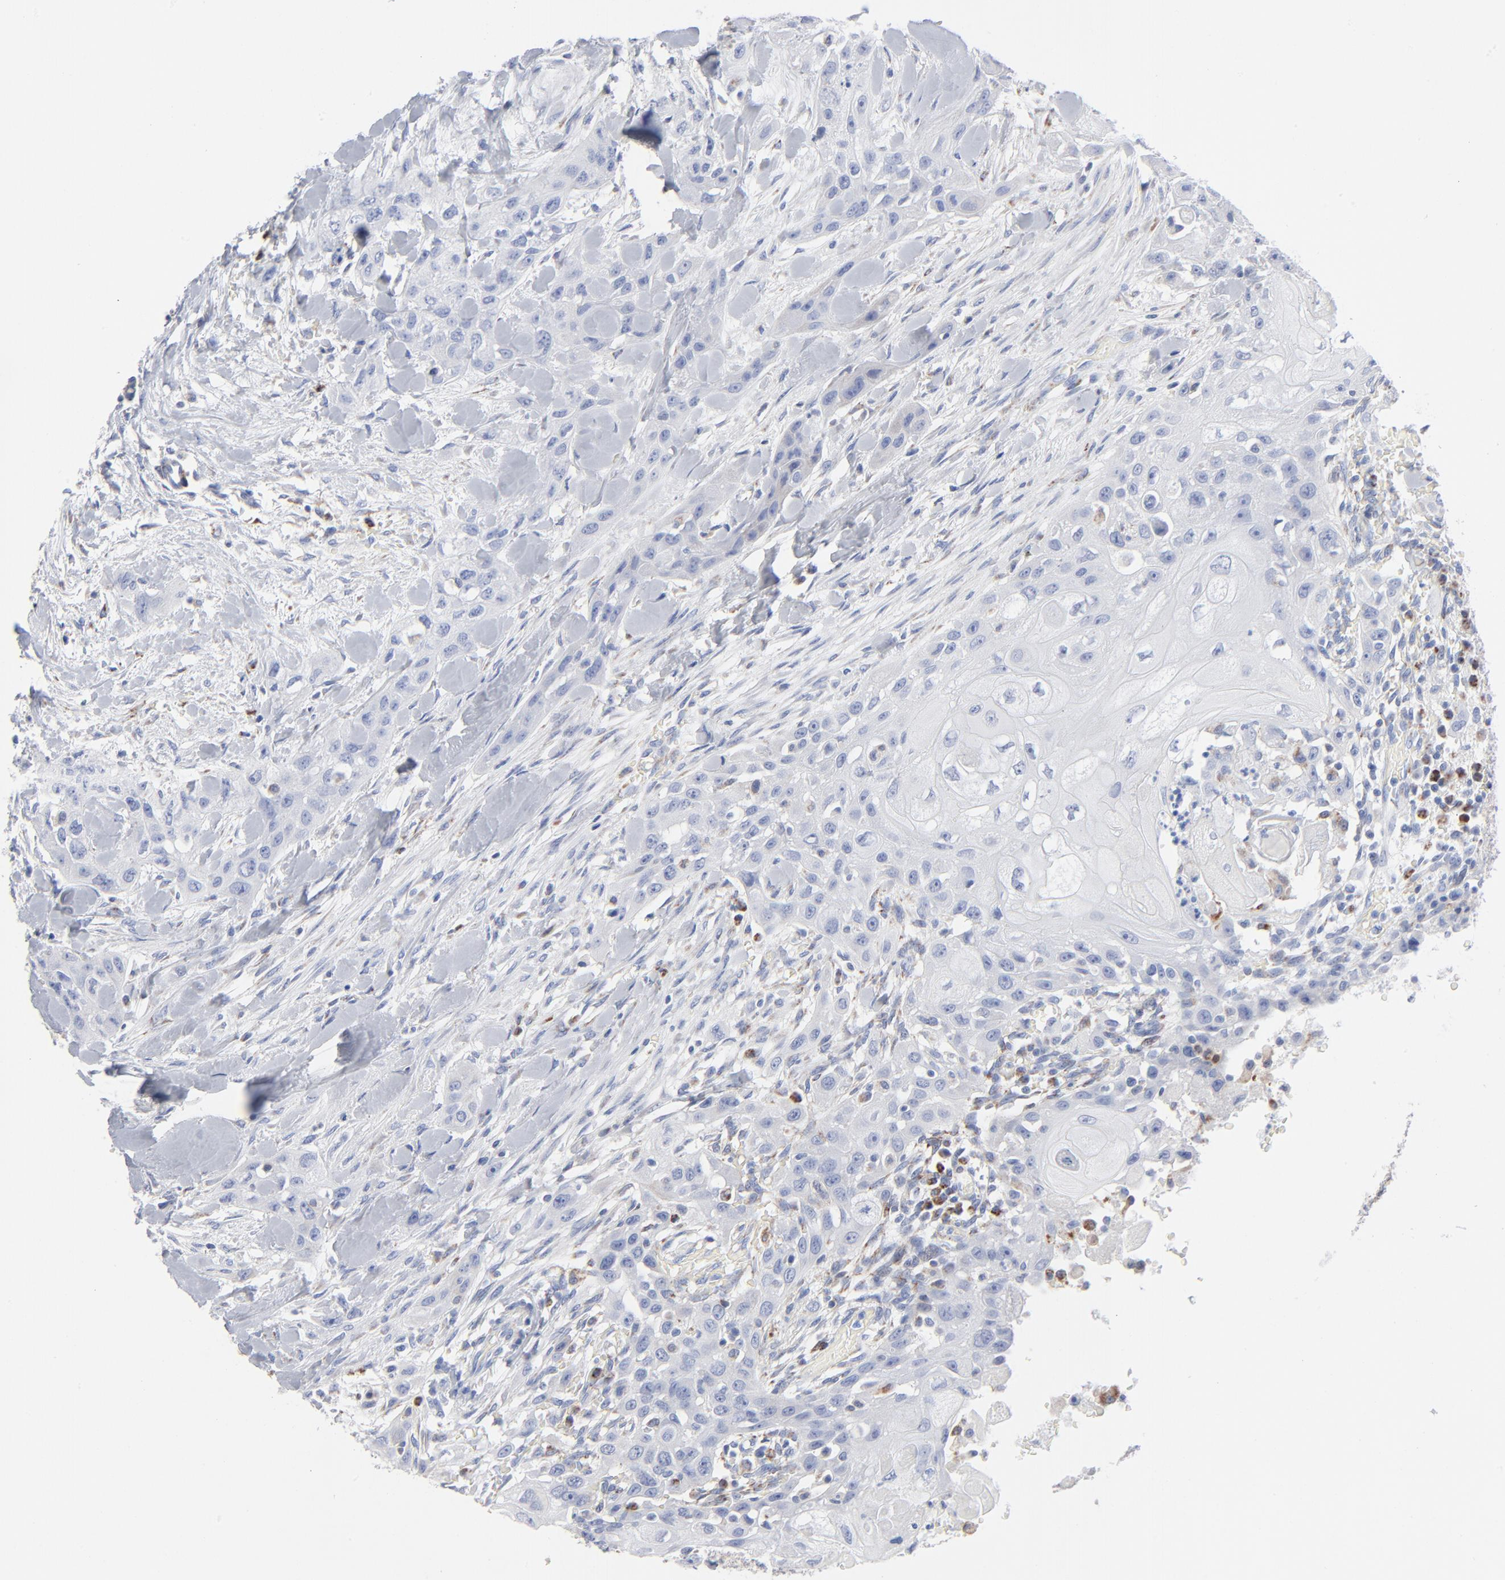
{"staining": {"intensity": "negative", "quantity": "none", "location": "none"}, "tissue": "head and neck cancer", "cell_type": "Tumor cells", "image_type": "cancer", "snomed": [{"axis": "morphology", "description": "Neoplasm, malignant, NOS"}, {"axis": "topography", "description": "Salivary gland"}, {"axis": "topography", "description": "Head-Neck"}], "caption": "A photomicrograph of head and neck neoplasm (malignant) stained for a protein shows no brown staining in tumor cells.", "gene": "CHCHD10", "patient": {"sex": "male", "age": 43}}